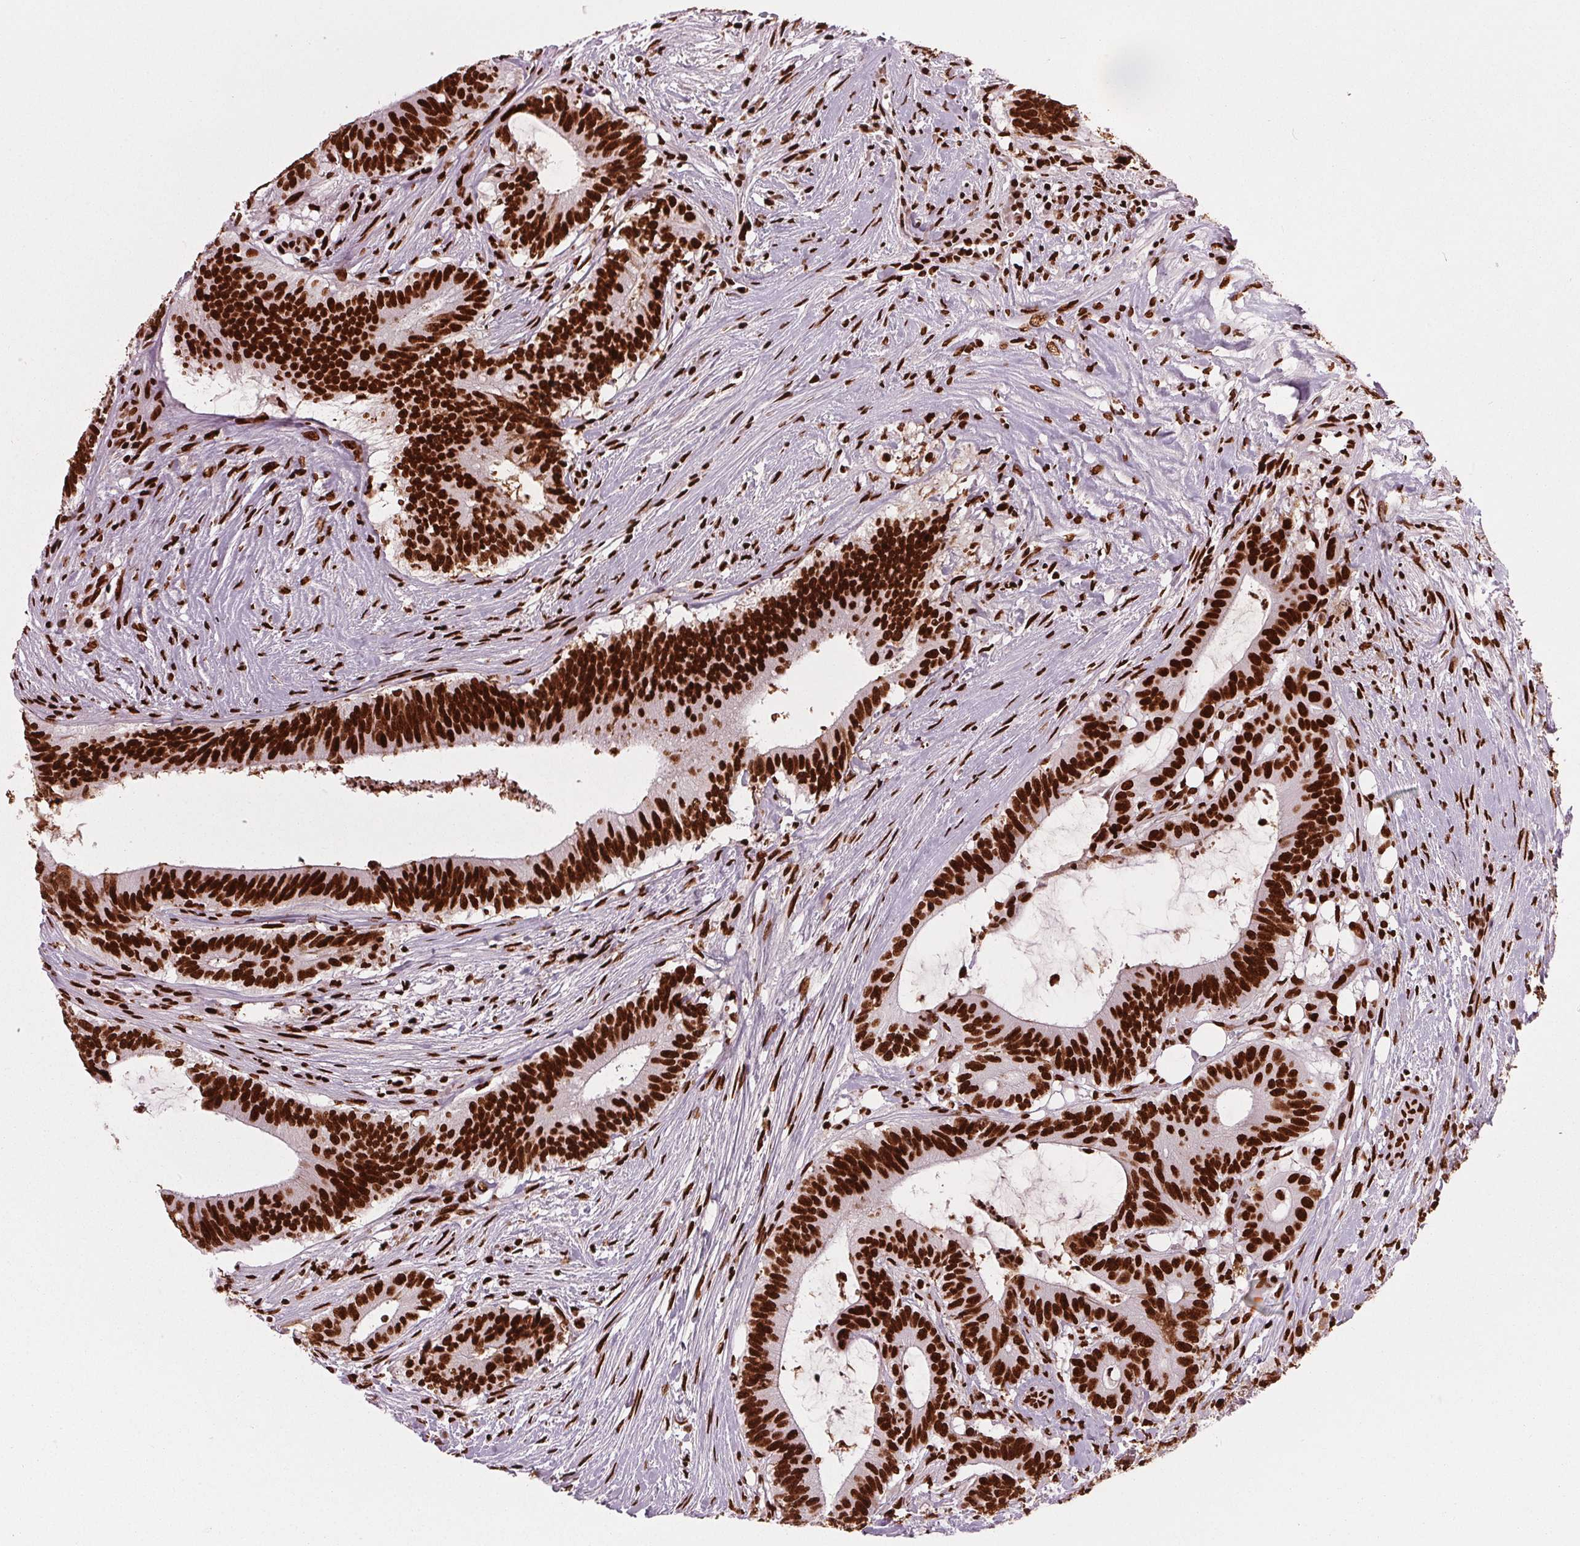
{"staining": {"intensity": "strong", "quantity": ">75%", "location": "nuclear"}, "tissue": "colorectal cancer", "cell_type": "Tumor cells", "image_type": "cancer", "snomed": [{"axis": "morphology", "description": "Adenocarcinoma, NOS"}, {"axis": "topography", "description": "Colon"}], "caption": "Immunohistochemical staining of human colorectal cancer demonstrates high levels of strong nuclear staining in approximately >75% of tumor cells.", "gene": "BRD4", "patient": {"sex": "female", "age": 43}}